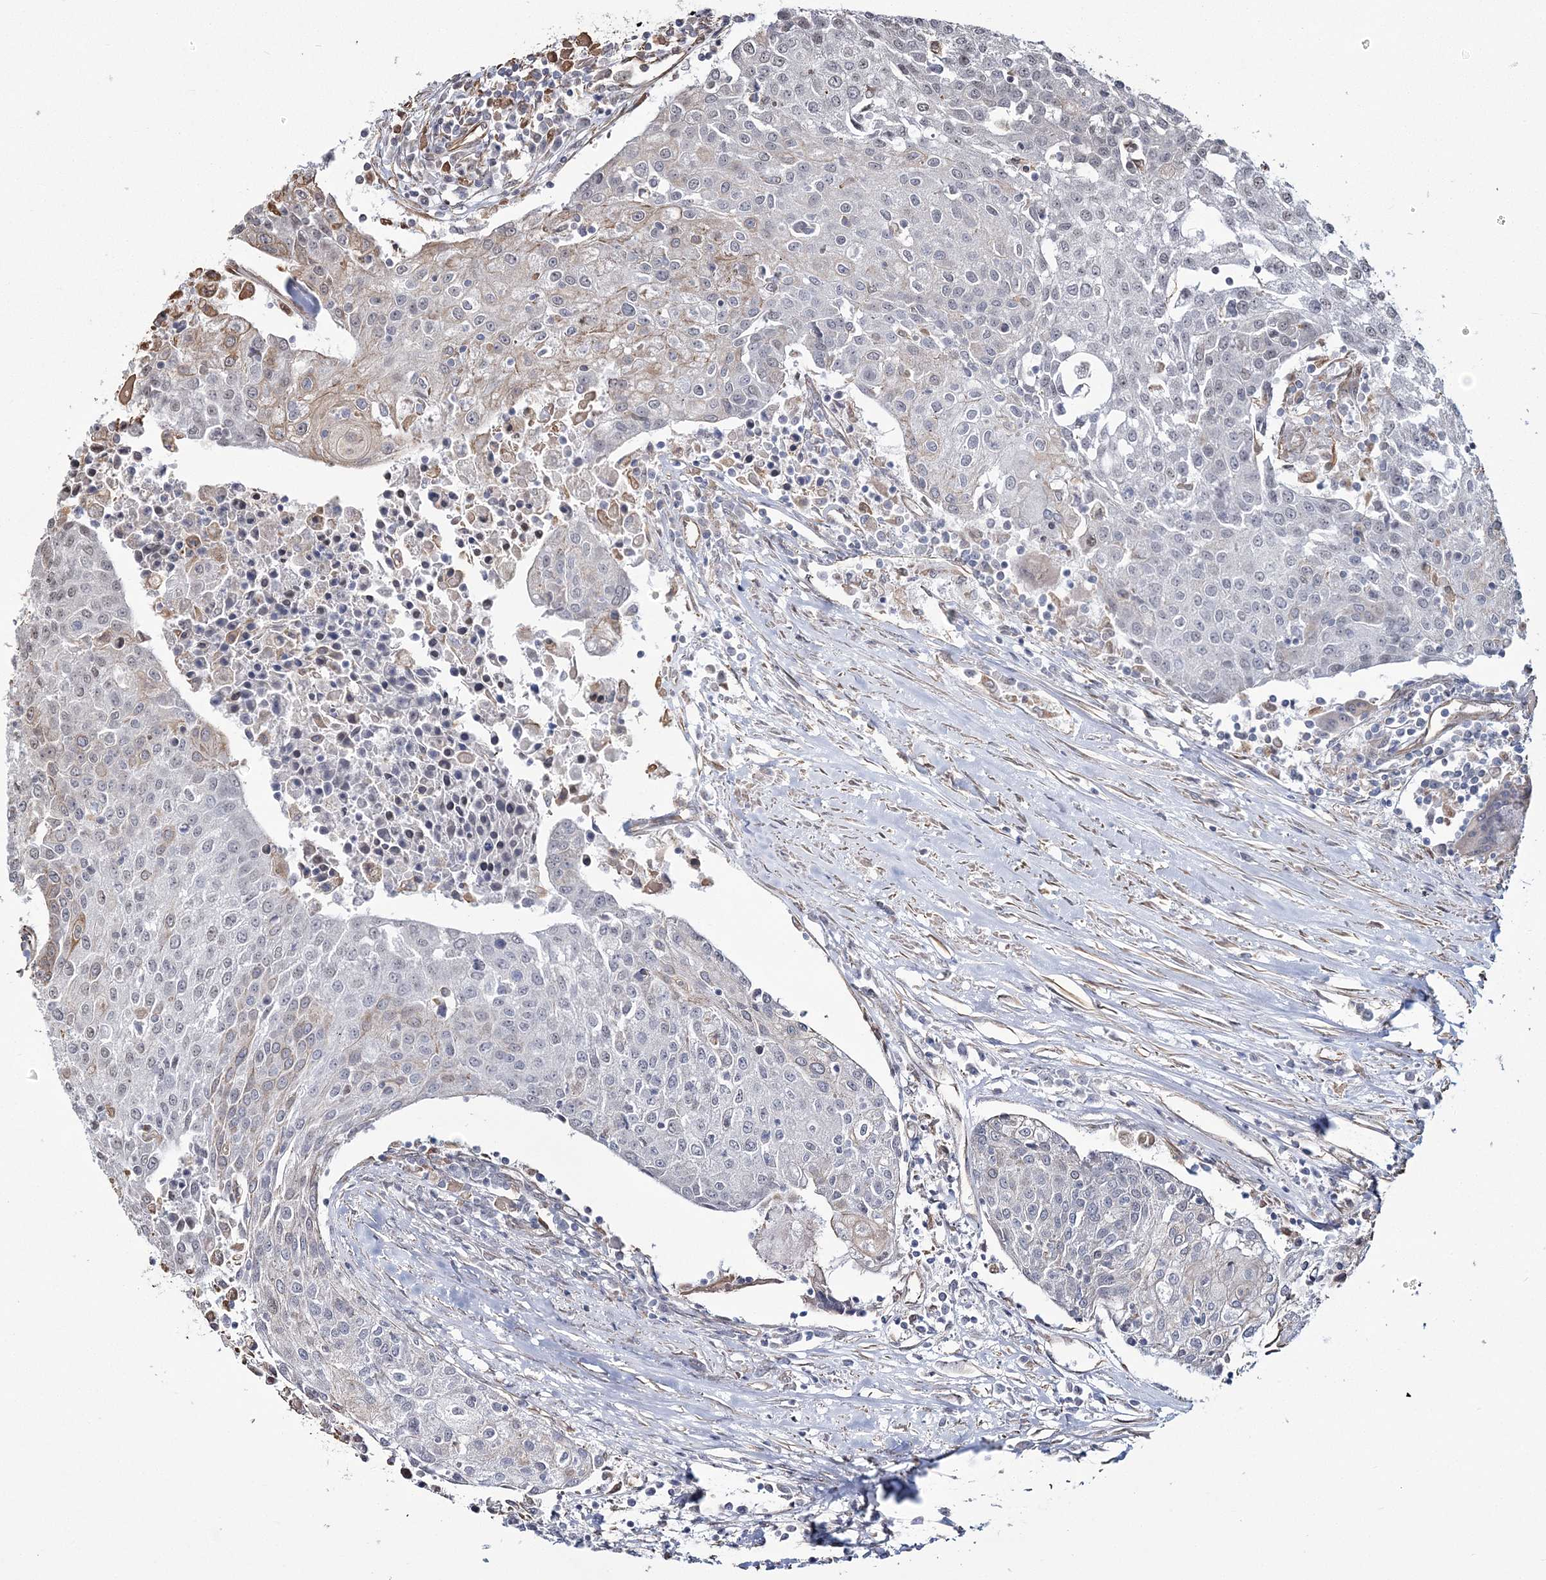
{"staining": {"intensity": "weak", "quantity": "<25%", "location": "cytoplasmic/membranous"}, "tissue": "urothelial cancer", "cell_type": "Tumor cells", "image_type": "cancer", "snomed": [{"axis": "morphology", "description": "Urothelial carcinoma, High grade"}, {"axis": "topography", "description": "Urinary bladder"}], "caption": "The IHC histopathology image has no significant staining in tumor cells of urothelial cancer tissue.", "gene": "ATP11B", "patient": {"sex": "female", "age": 85}}